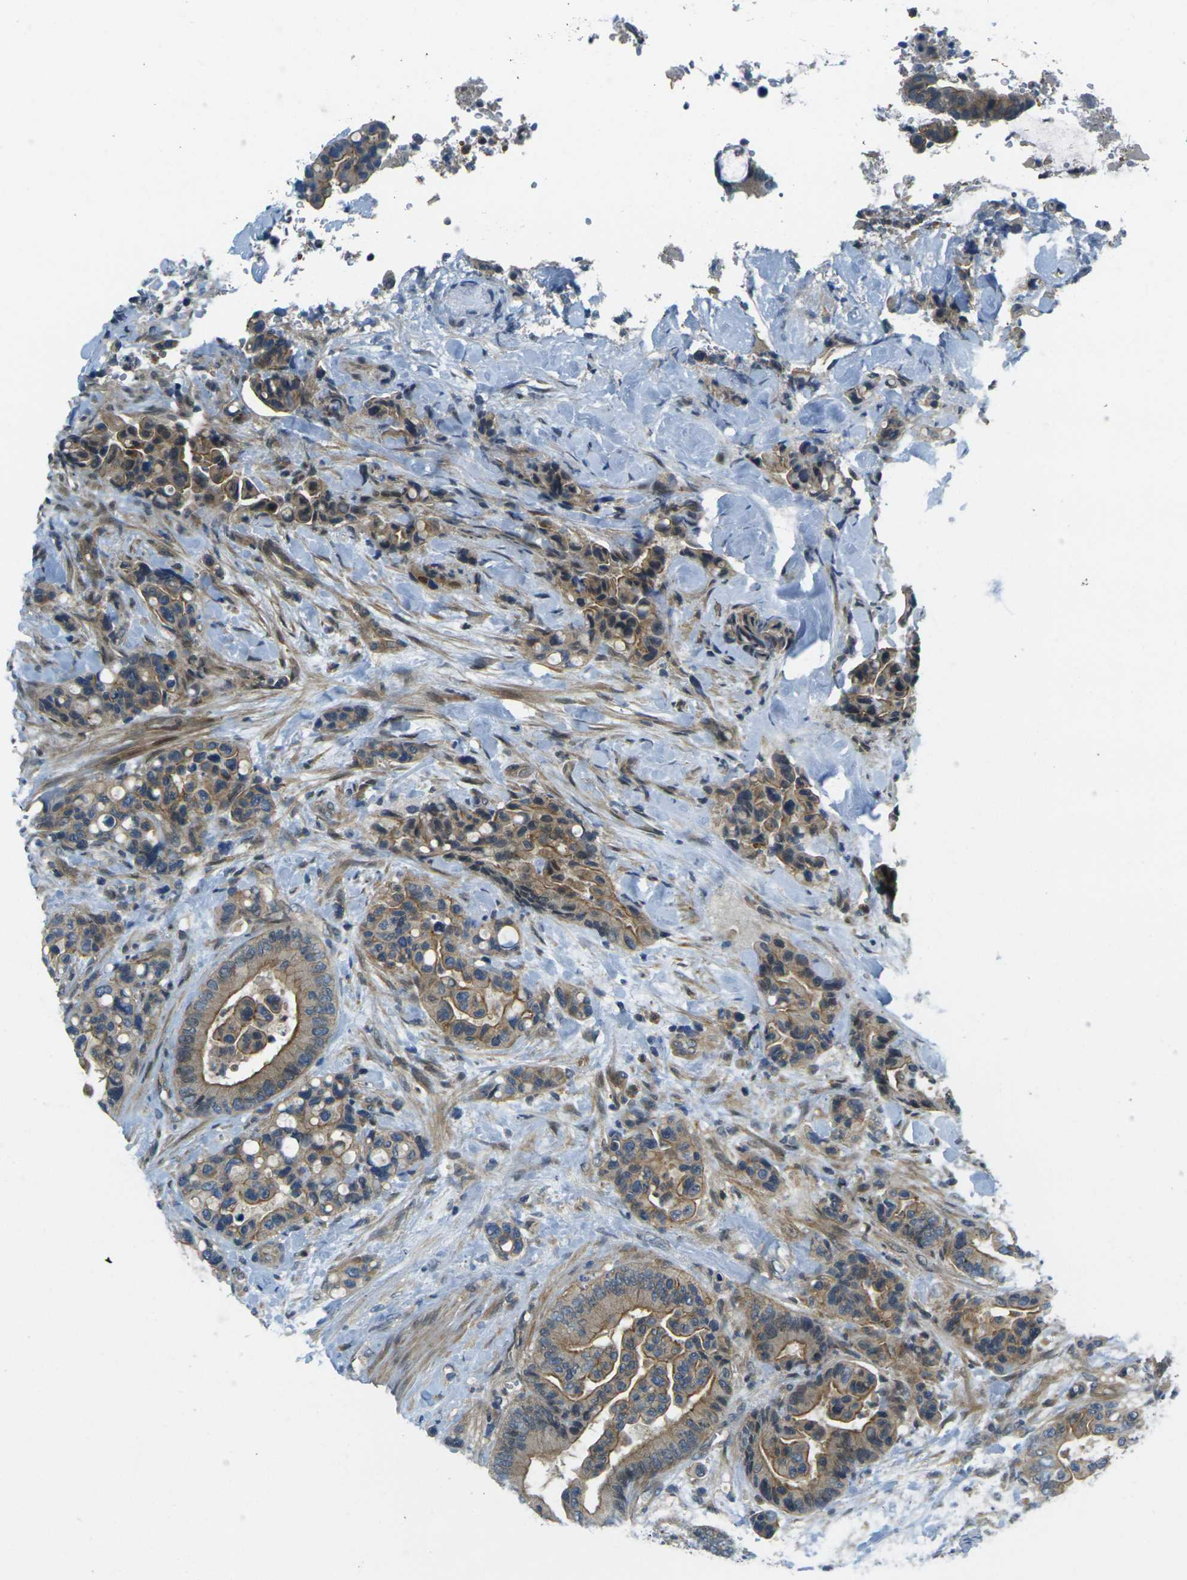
{"staining": {"intensity": "moderate", "quantity": ">75%", "location": "cytoplasmic/membranous"}, "tissue": "colorectal cancer", "cell_type": "Tumor cells", "image_type": "cancer", "snomed": [{"axis": "morphology", "description": "Normal tissue, NOS"}, {"axis": "morphology", "description": "Adenocarcinoma, NOS"}, {"axis": "topography", "description": "Colon"}], "caption": "Immunohistochemistry (IHC) staining of adenocarcinoma (colorectal), which exhibits medium levels of moderate cytoplasmic/membranous positivity in approximately >75% of tumor cells indicating moderate cytoplasmic/membranous protein staining. The staining was performed using DAB (3,3'-diaminobenzidine) (brown) for protein detection and nuclei were counterstained in hematoxylin (blue).", "gene": "KCTD10", "patient": {"sex": "male", "age": 82}}